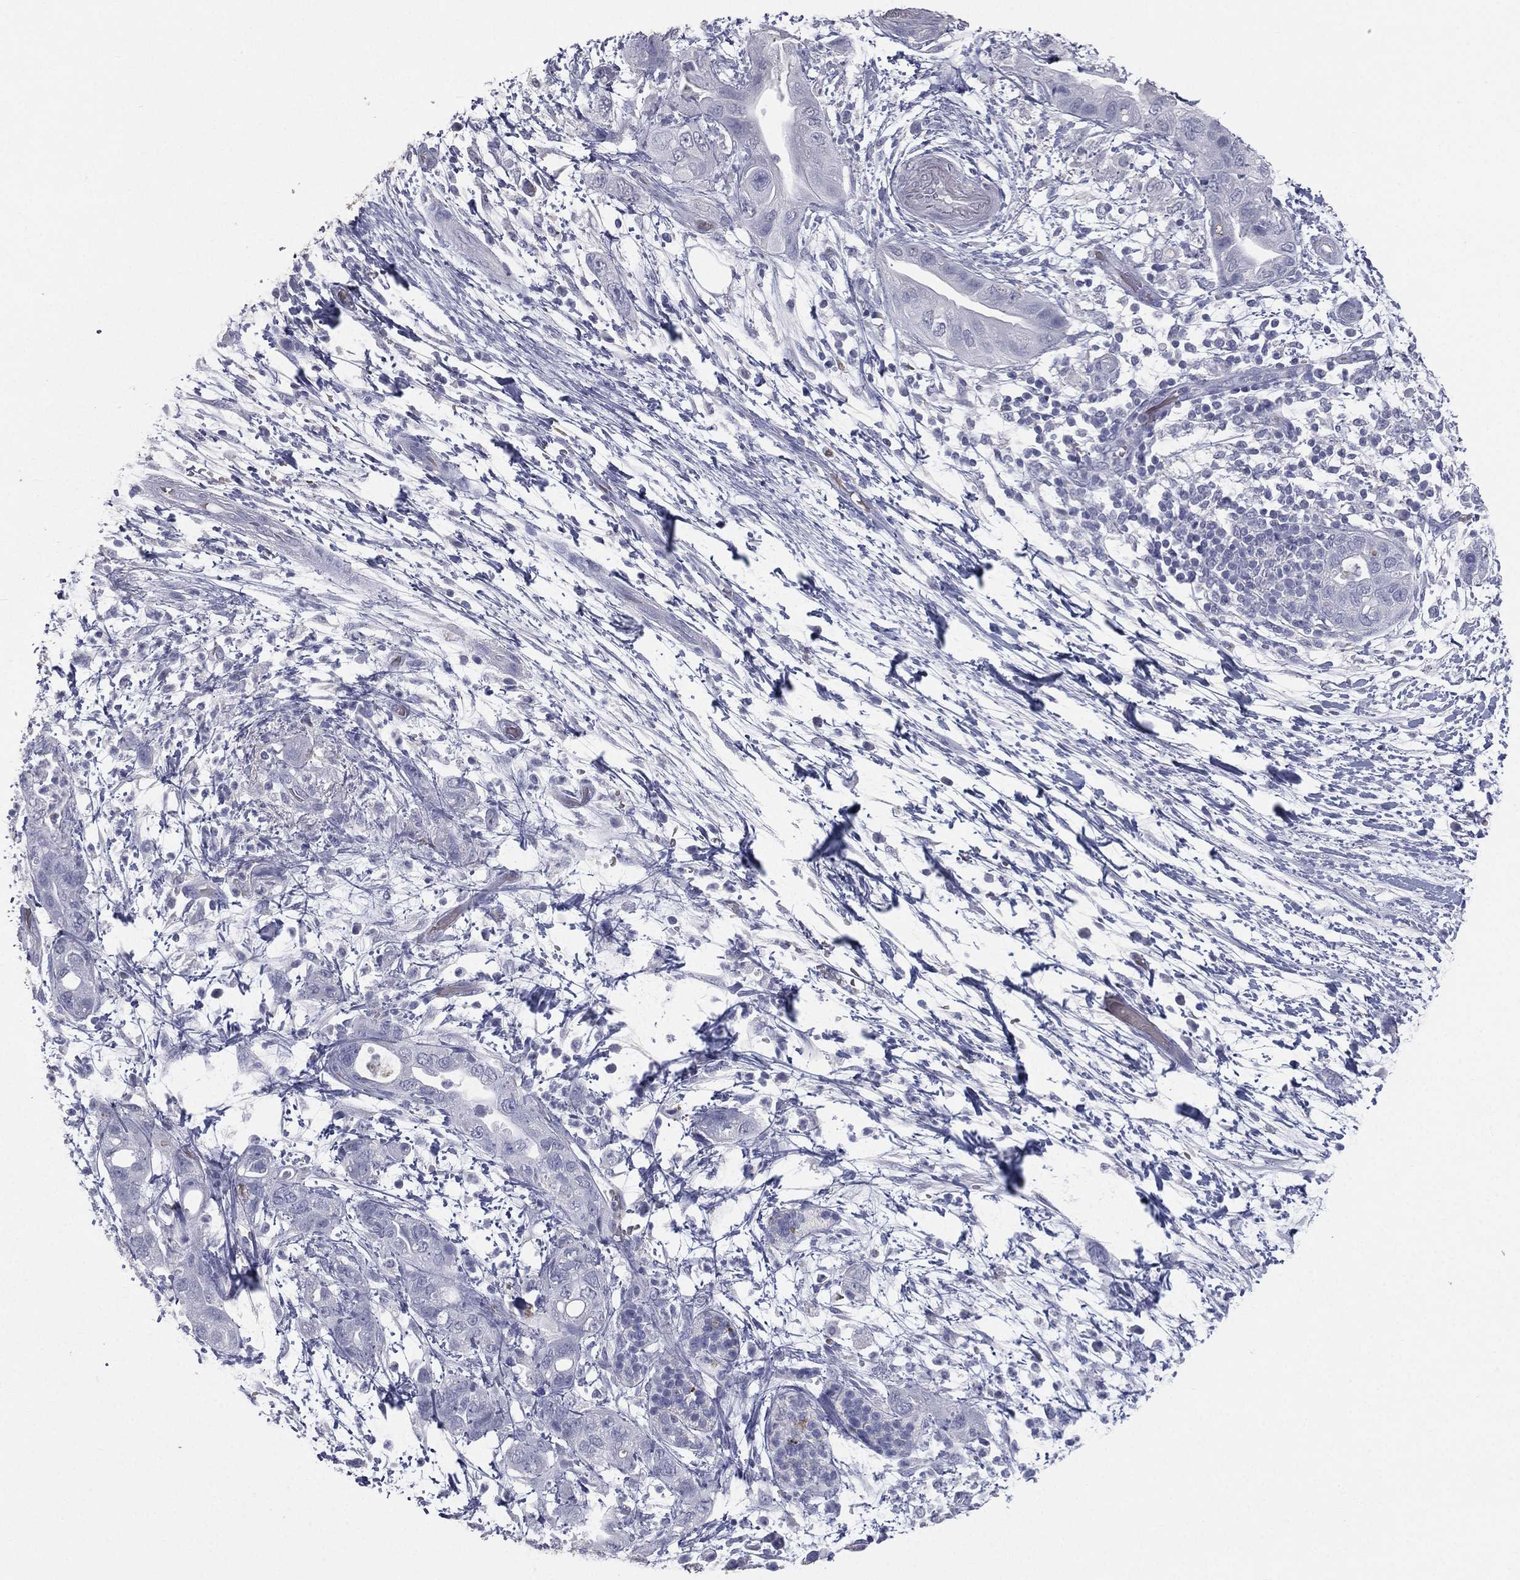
{"staining": {"intensity": "negative", "quantity": "none", "location": "none"}, "tissue": "pancreatic cancer", "cell_type": "Tumor cells", "image_type": "cancer", "snomed": [{"axis": "morphology", "description": "Adenocarcinoma, NOS"}, {"axis": "topography", "description": "Pancreas"}], "caption": "Immunohistochemistry of human pancreatic cancer (adenocarcinoma) displays no positivity in tumor cells.", "gene": "ESX1", "patient": {"sex": "female", "age": 72}}